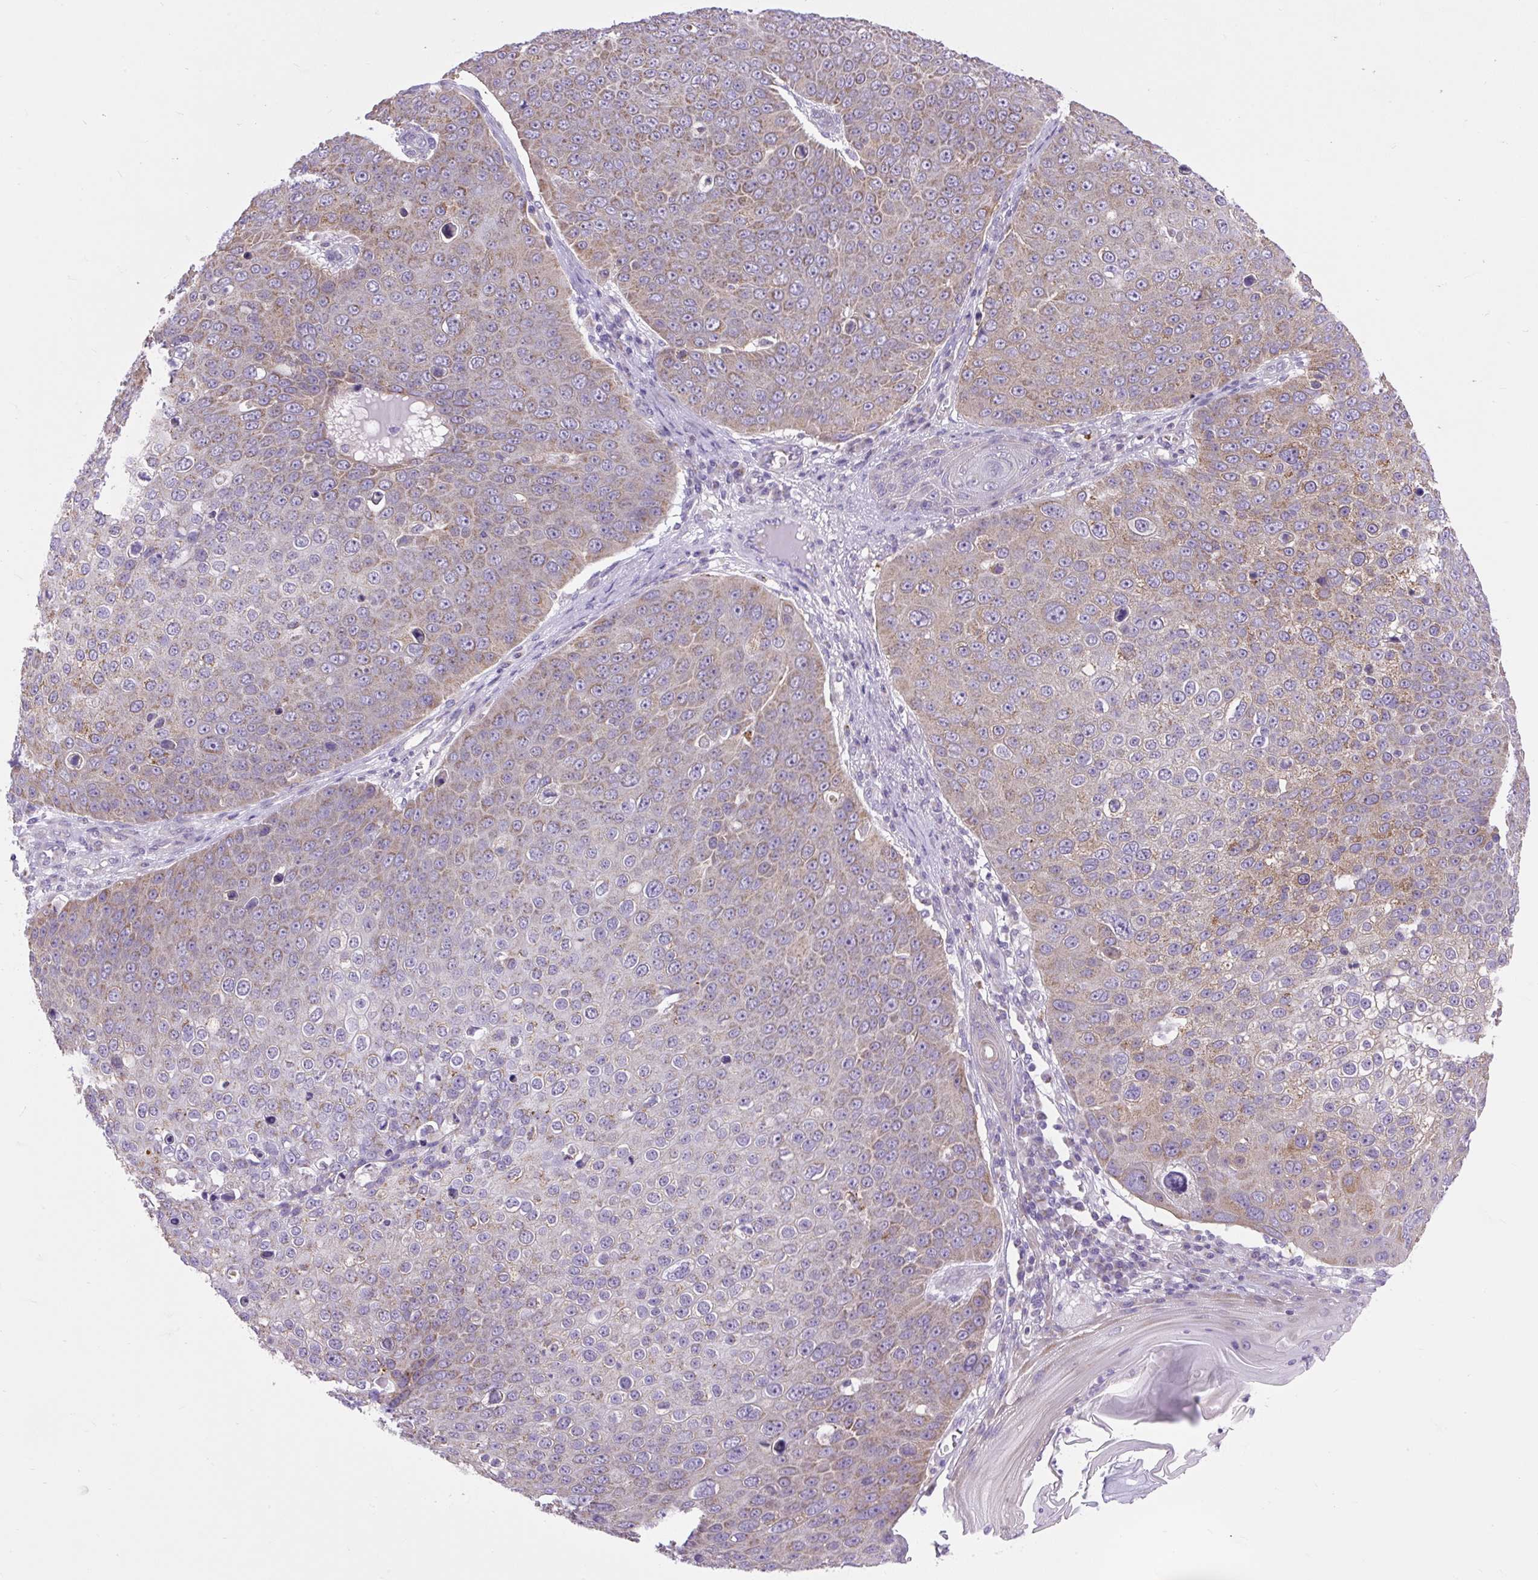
{"staining": {"intensity": "moderate", "quantity": "25%-75%", "location": "cytoplasmic/membranous"}, "tissue": "skin cancer", "cell_type": "Tumor cells", "image_type": "cancer", "snomed": [{"axis": "morphology", "description": "Squamous cell carcinoma, NOS"}, {"axis": "topography", "description": "Skin"}], "caption": "Skin cancer (squamous cell carcinoma) tissue exhibits moderate cytoplasmic/membranous staining in about 25%-75% of tumor cells", "gene": "RNASE10", "patient": {"sex": "male", "age": 71}}